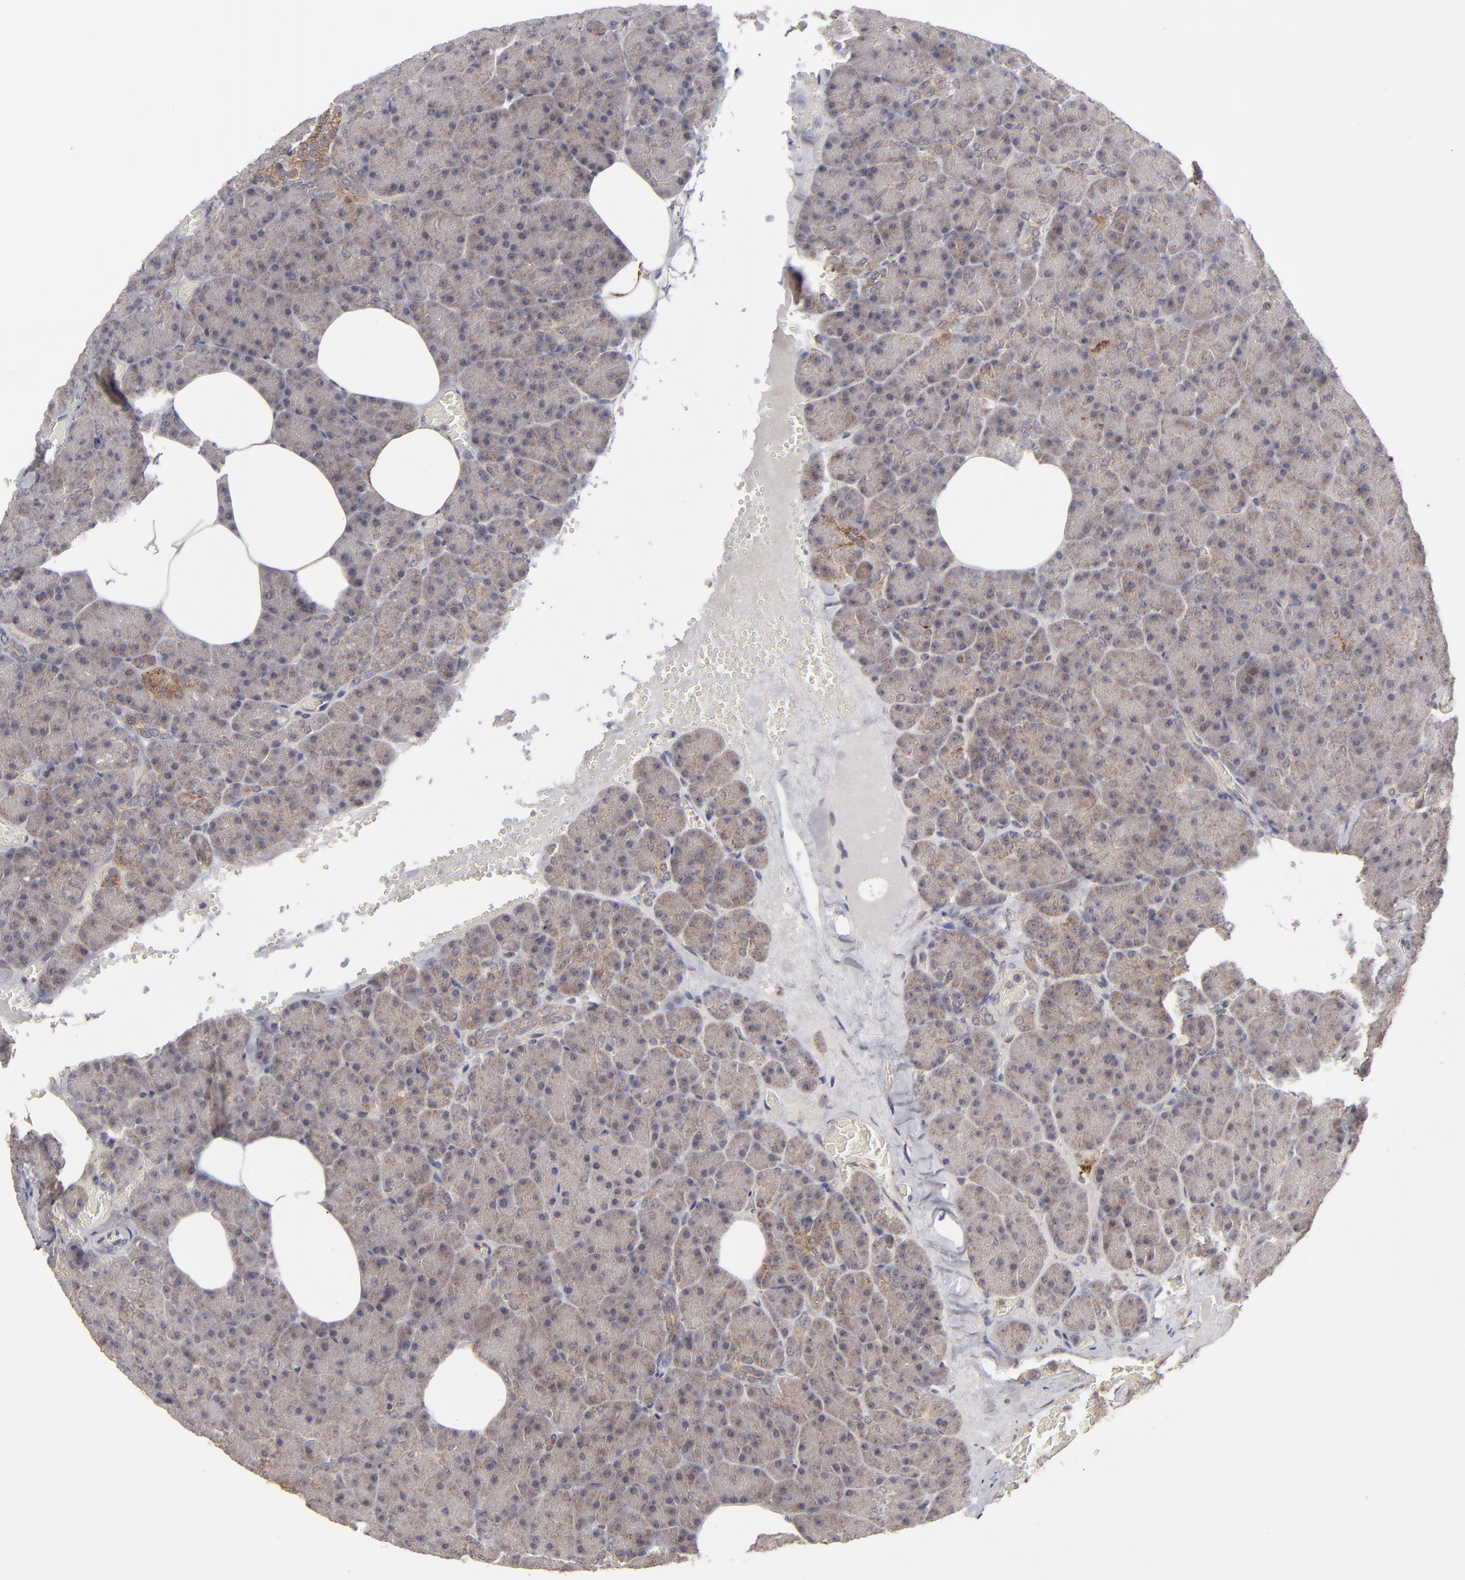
{"staining": {"intensity": "weak", "quantity": ">75%", "location": "cytoplasmic/membranous"}, "tissue": "carcinoid", "cell_type": "Tumor cells", "image_type": "cancer", "snomed": [{"axis": "morphology", "description": "Normal tissue, NOS"}, {"axis": "morphology", "description": "Carcinoid, malignant, NOS"}, {"axis": "topography", "description": "Pancreas"}], "caption": "This is an image of immunohistochemistry (IHC) staining of malignant carcinoid, which shows weak positivity in the cytoplasmic/membranous of tumor cells.", "gene": "GLCCI1", "patient": {"sex": "female", "age": 35}}